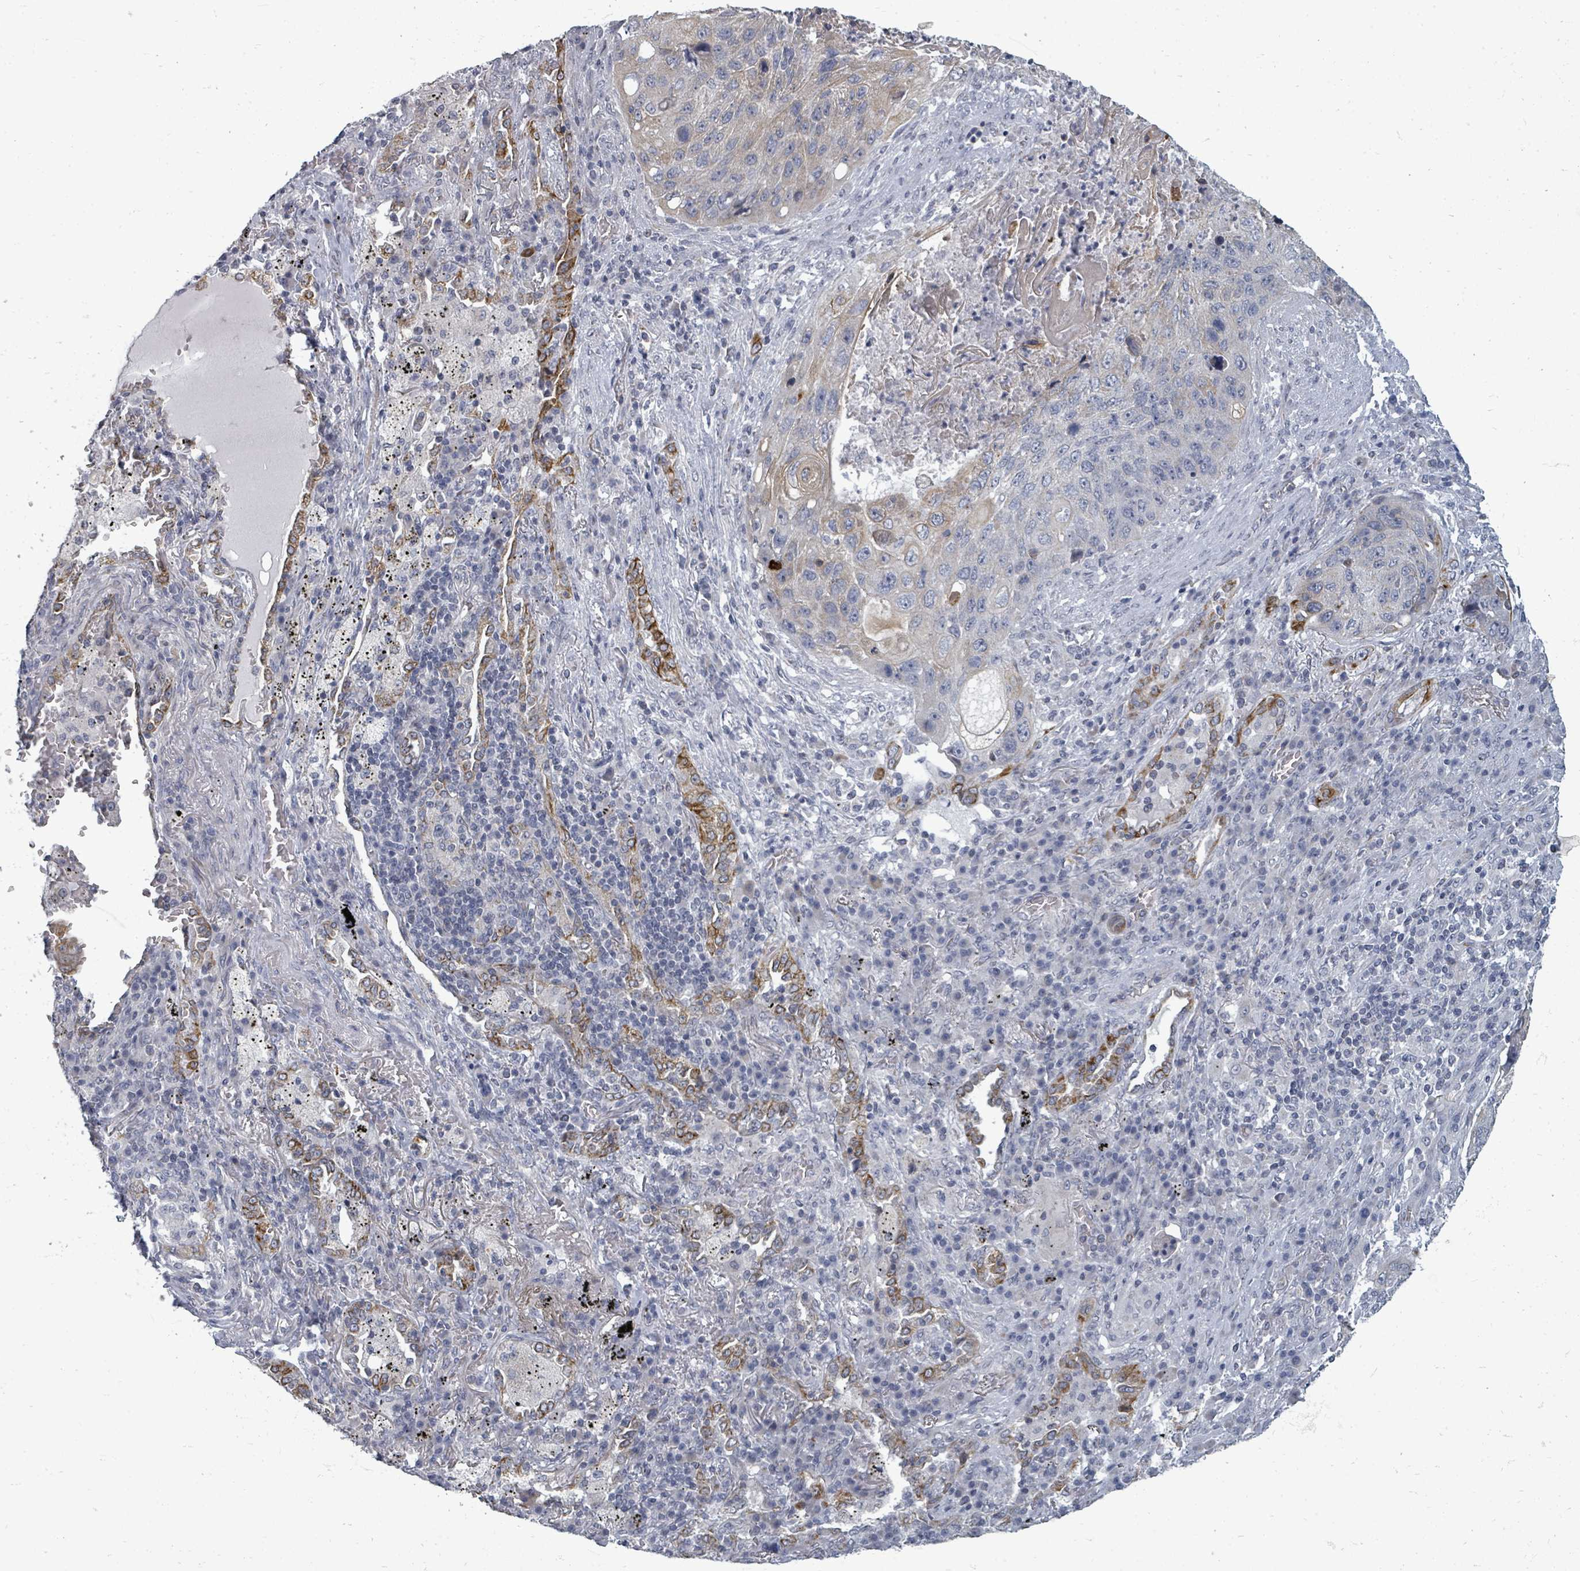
{"staining": {"intensity": "negative", "quantity": "none", "location": "none"}, "tissue": "lung cancer", "cell_type": "Tumor cells", "image_type": "cancer", "snomed": [{"axis": "morphology", "description": "Squamous cell carcinoma, NOS"}, {"axis": "topography", "description": "Lung"}], "caption": "Squamous cell carcinoma (lung) was stained to show a protein in brown. There is no significant expression in tumor cells.", "gene": "PTPN20", "patient": {"sex": "female", "age": 63}}